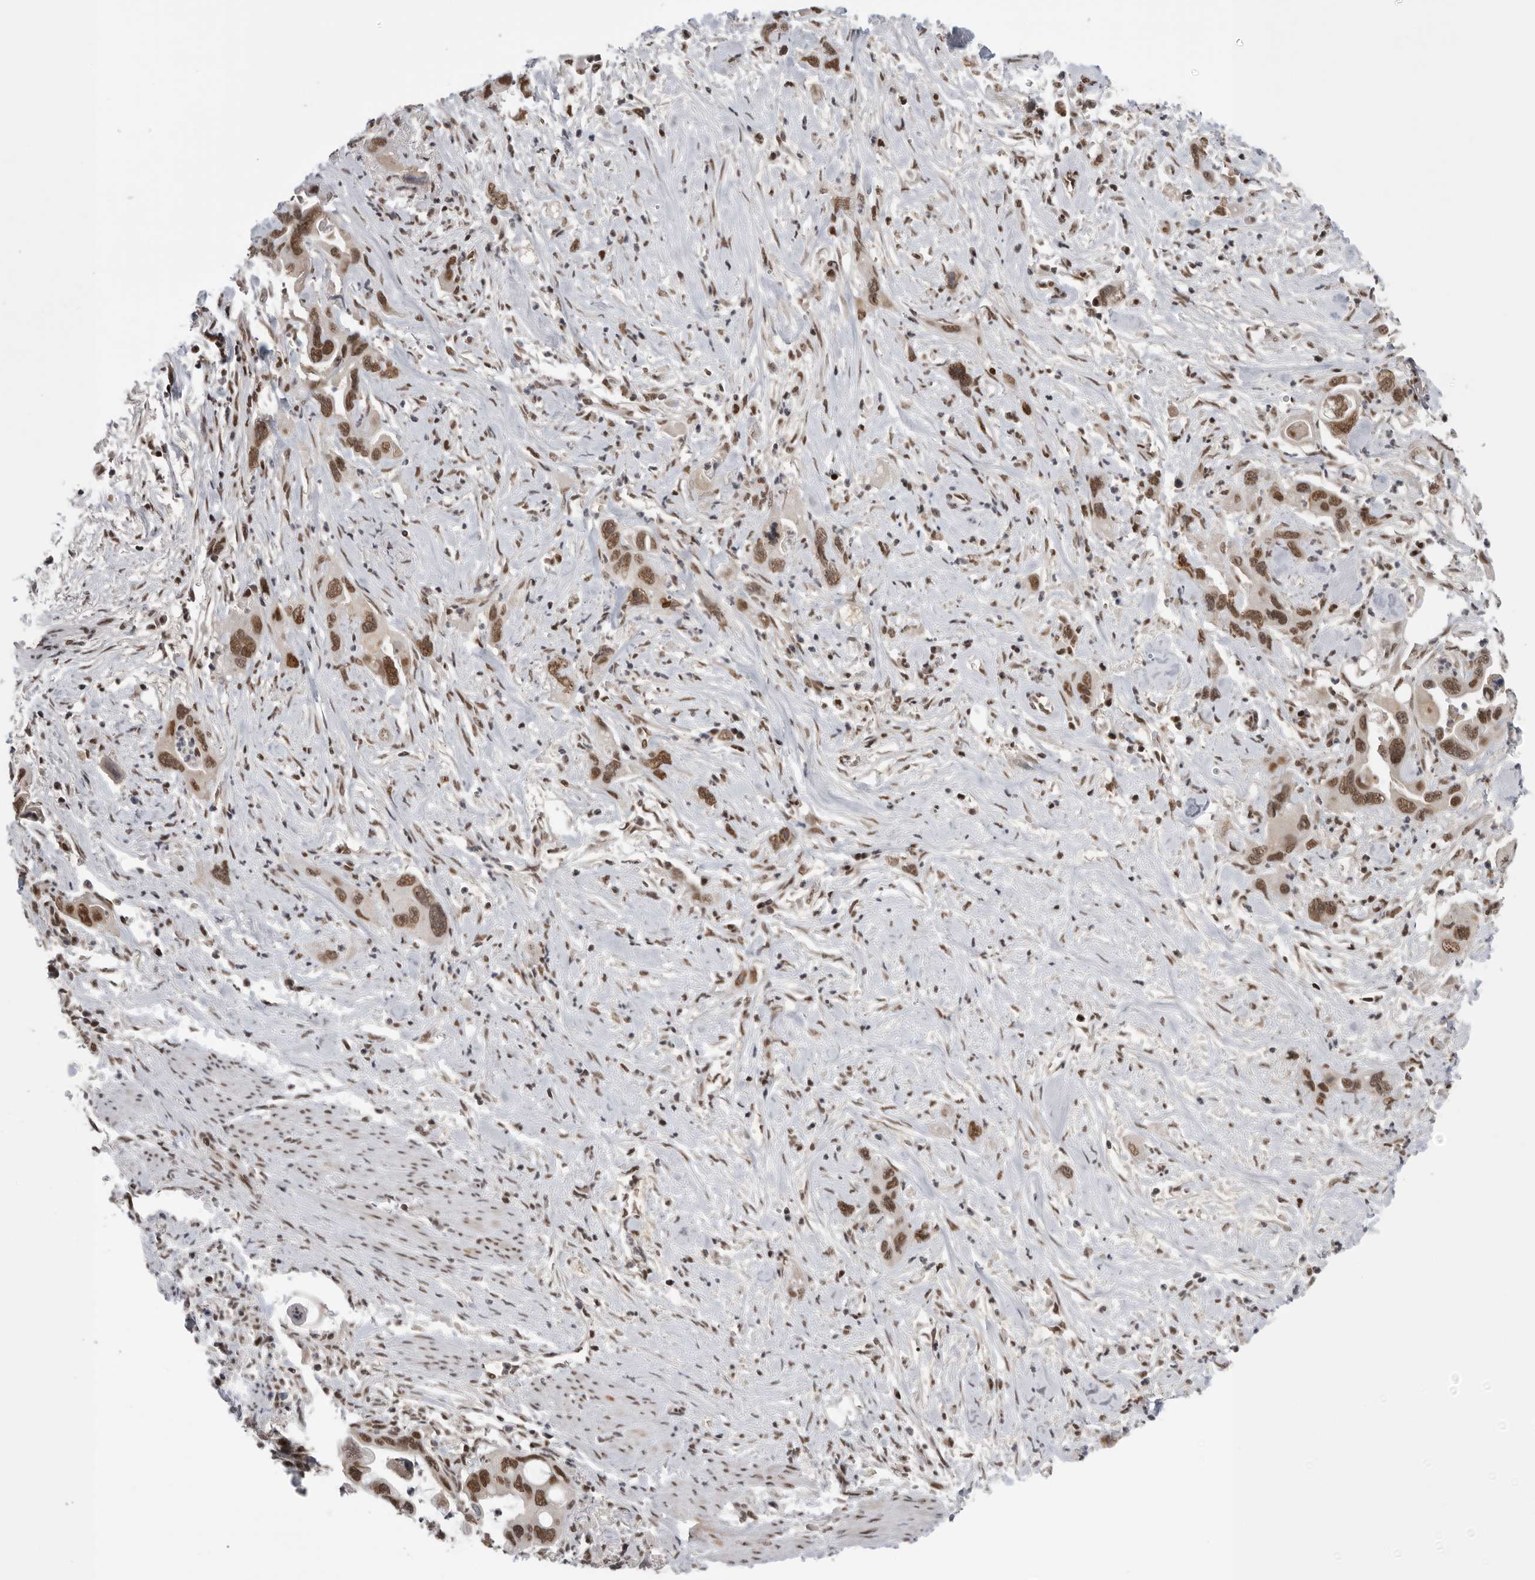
{"staining": {"intensity": "moderate", "quantity": ">75%", "location": "nuclear"}, "tissue": "pancreatic cancer", "cell_type": "Tumor cells", "image_type": "cancer", "snomed": [{"axis": "morphology", "description": "Adenocarcinoma, NOS"}, {"axis": "topography", "description": "Pancreas"}], "caption": "Immunohistochemical staining of pancreatic adenocarcinoma reveals medium levels of moderate nuclear positivity in about >75% of tumor cells.", "gene": "POU5F1", "patient": {"sex": "female", "age": 70}}